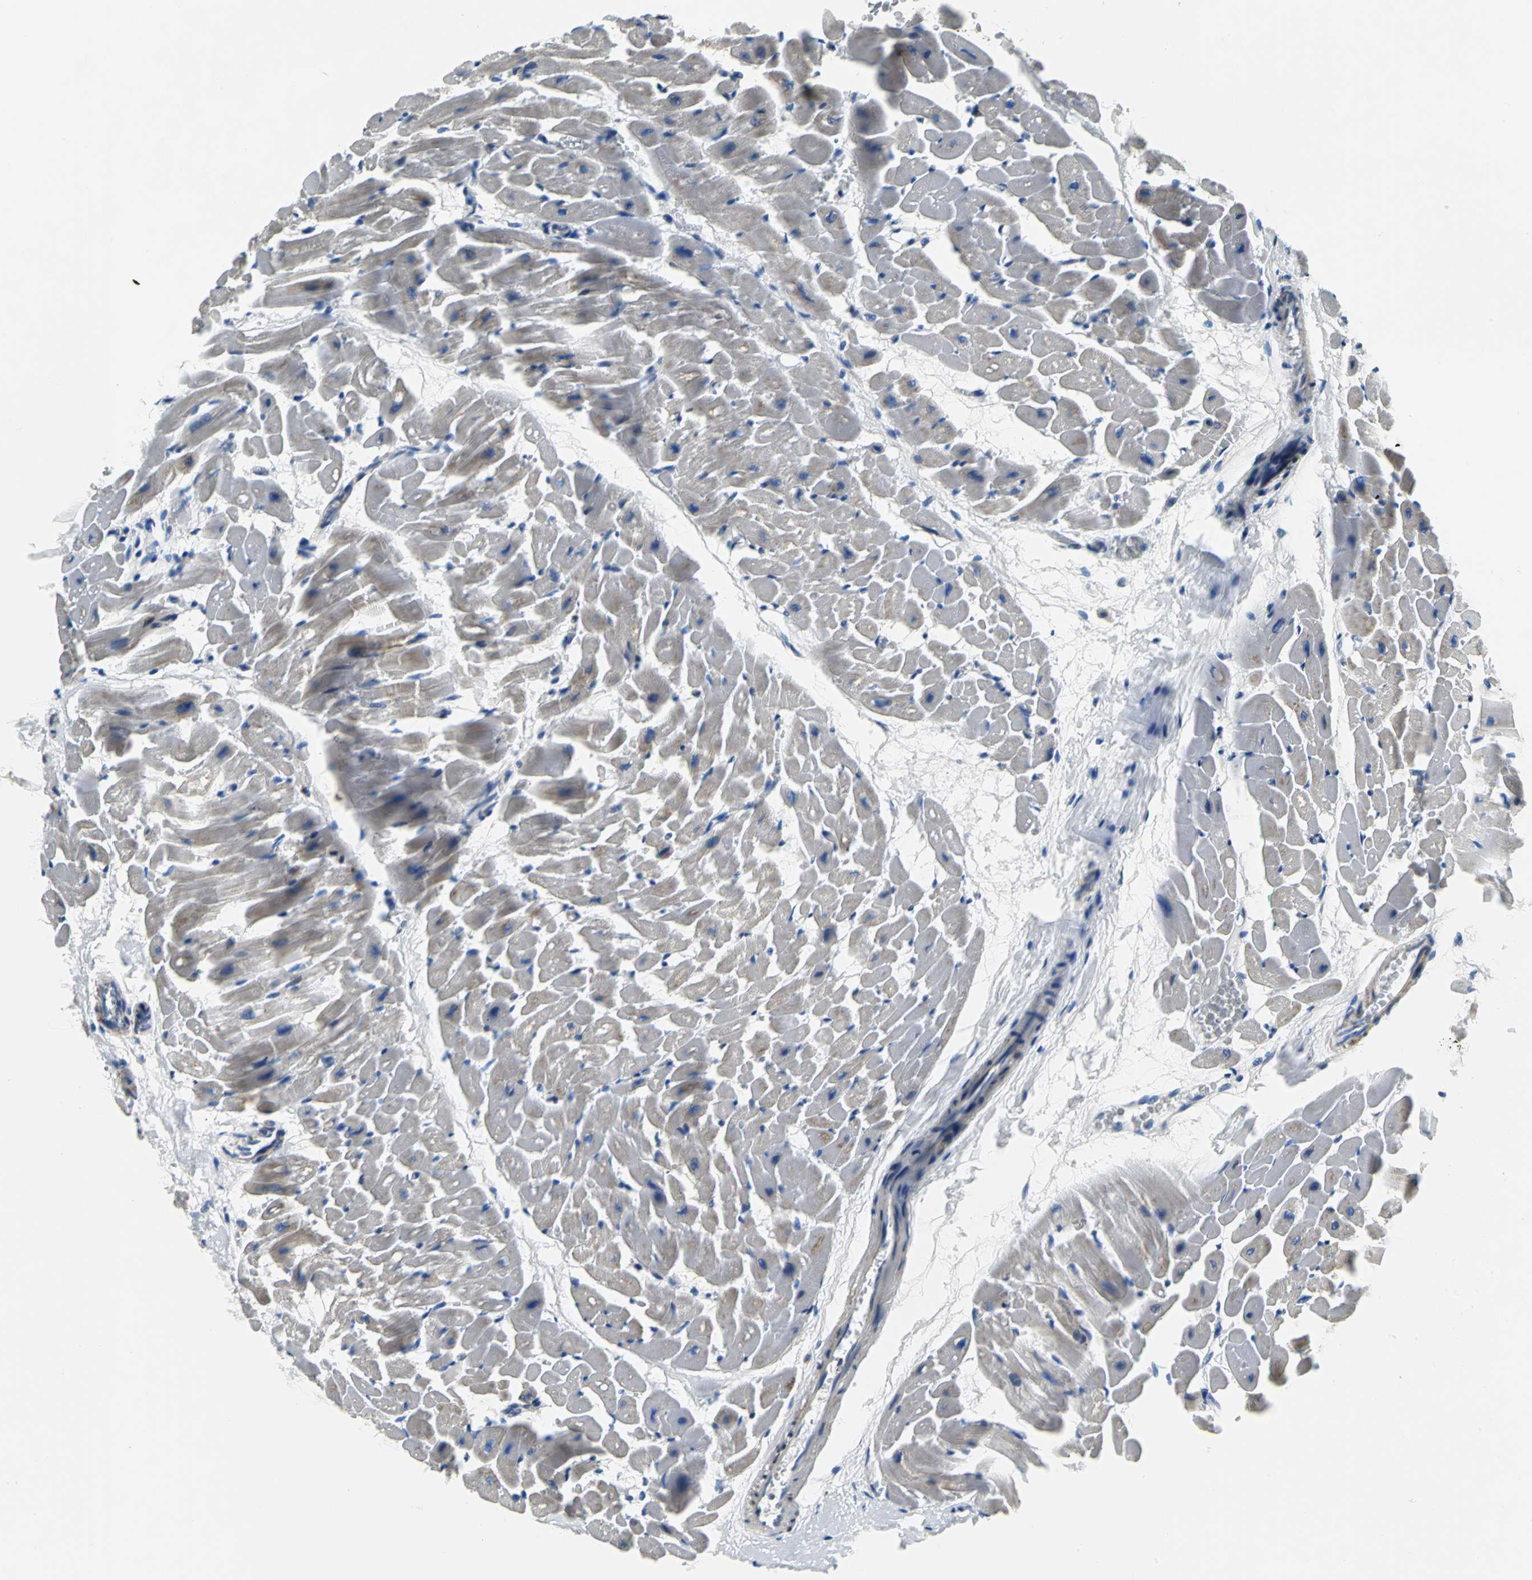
{"staining": {"intensity": "weak", "quantity": "25%-75%", "location": "cytoplasmic/membranous"}, "tissue": "heart muscle", "cell_type": "Cardiomyocytes", "image_type": "normal", "snomed": [{"axis": "morphology", "description": "Normal tissue, NOS"}, {"axis": "topography", "description": "Heart"}], "caption": "This histopathology image demonstrates immunohistochemistry (IHC) staining of unremarkable heart muscle, with low weak cytoplasmic/membranous expression in approximately 25%-75% of cardiomyocytes.", "gene": "IFI6", "patient": {"sex": "male", "age": 45}}